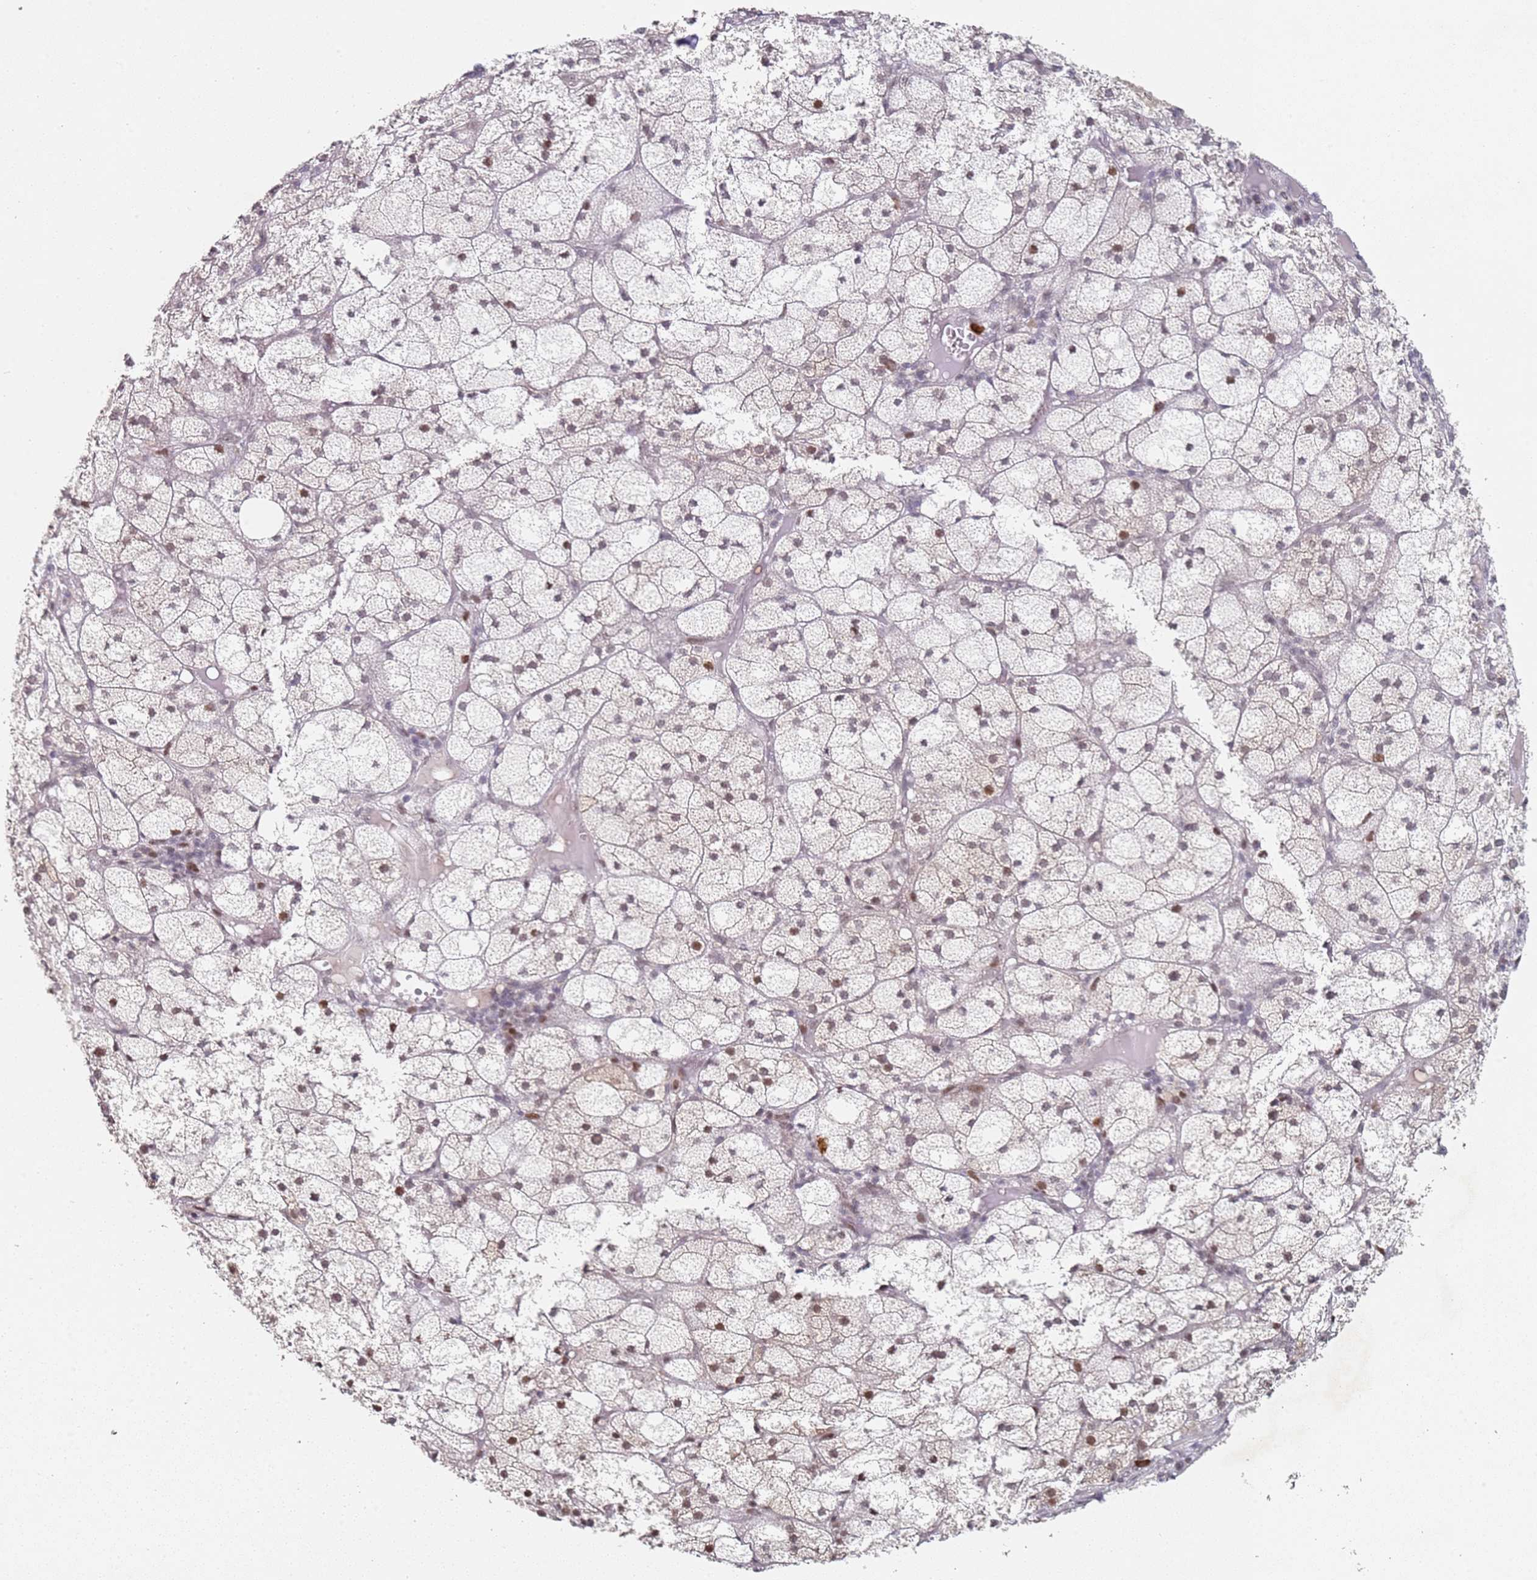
{"staining": {"intensity": "moderate", "quantity": "25%-75%", "location": "cytoplasmic/membranous,nuclear"}, "tissue": "adrenal gland", "cell_type": "Glandular cells", "image_type": "normal", "snomed": [{"axis": "morphology", "description": "Normal tissue, NOS"}, {"axis": "topography", "description": "Adrenal gland"}], "caption": "Immunohistochemistry photomicrograph of unremarkable human adrenal gland stained for a protein (brown), which shows medium levels of moderate cytoplasmic/membranous,nuclear positivity in about 25%-75% of glandular cells.", "gene": "ATF6B", "patient": {"sex": "female", "age": 61}}